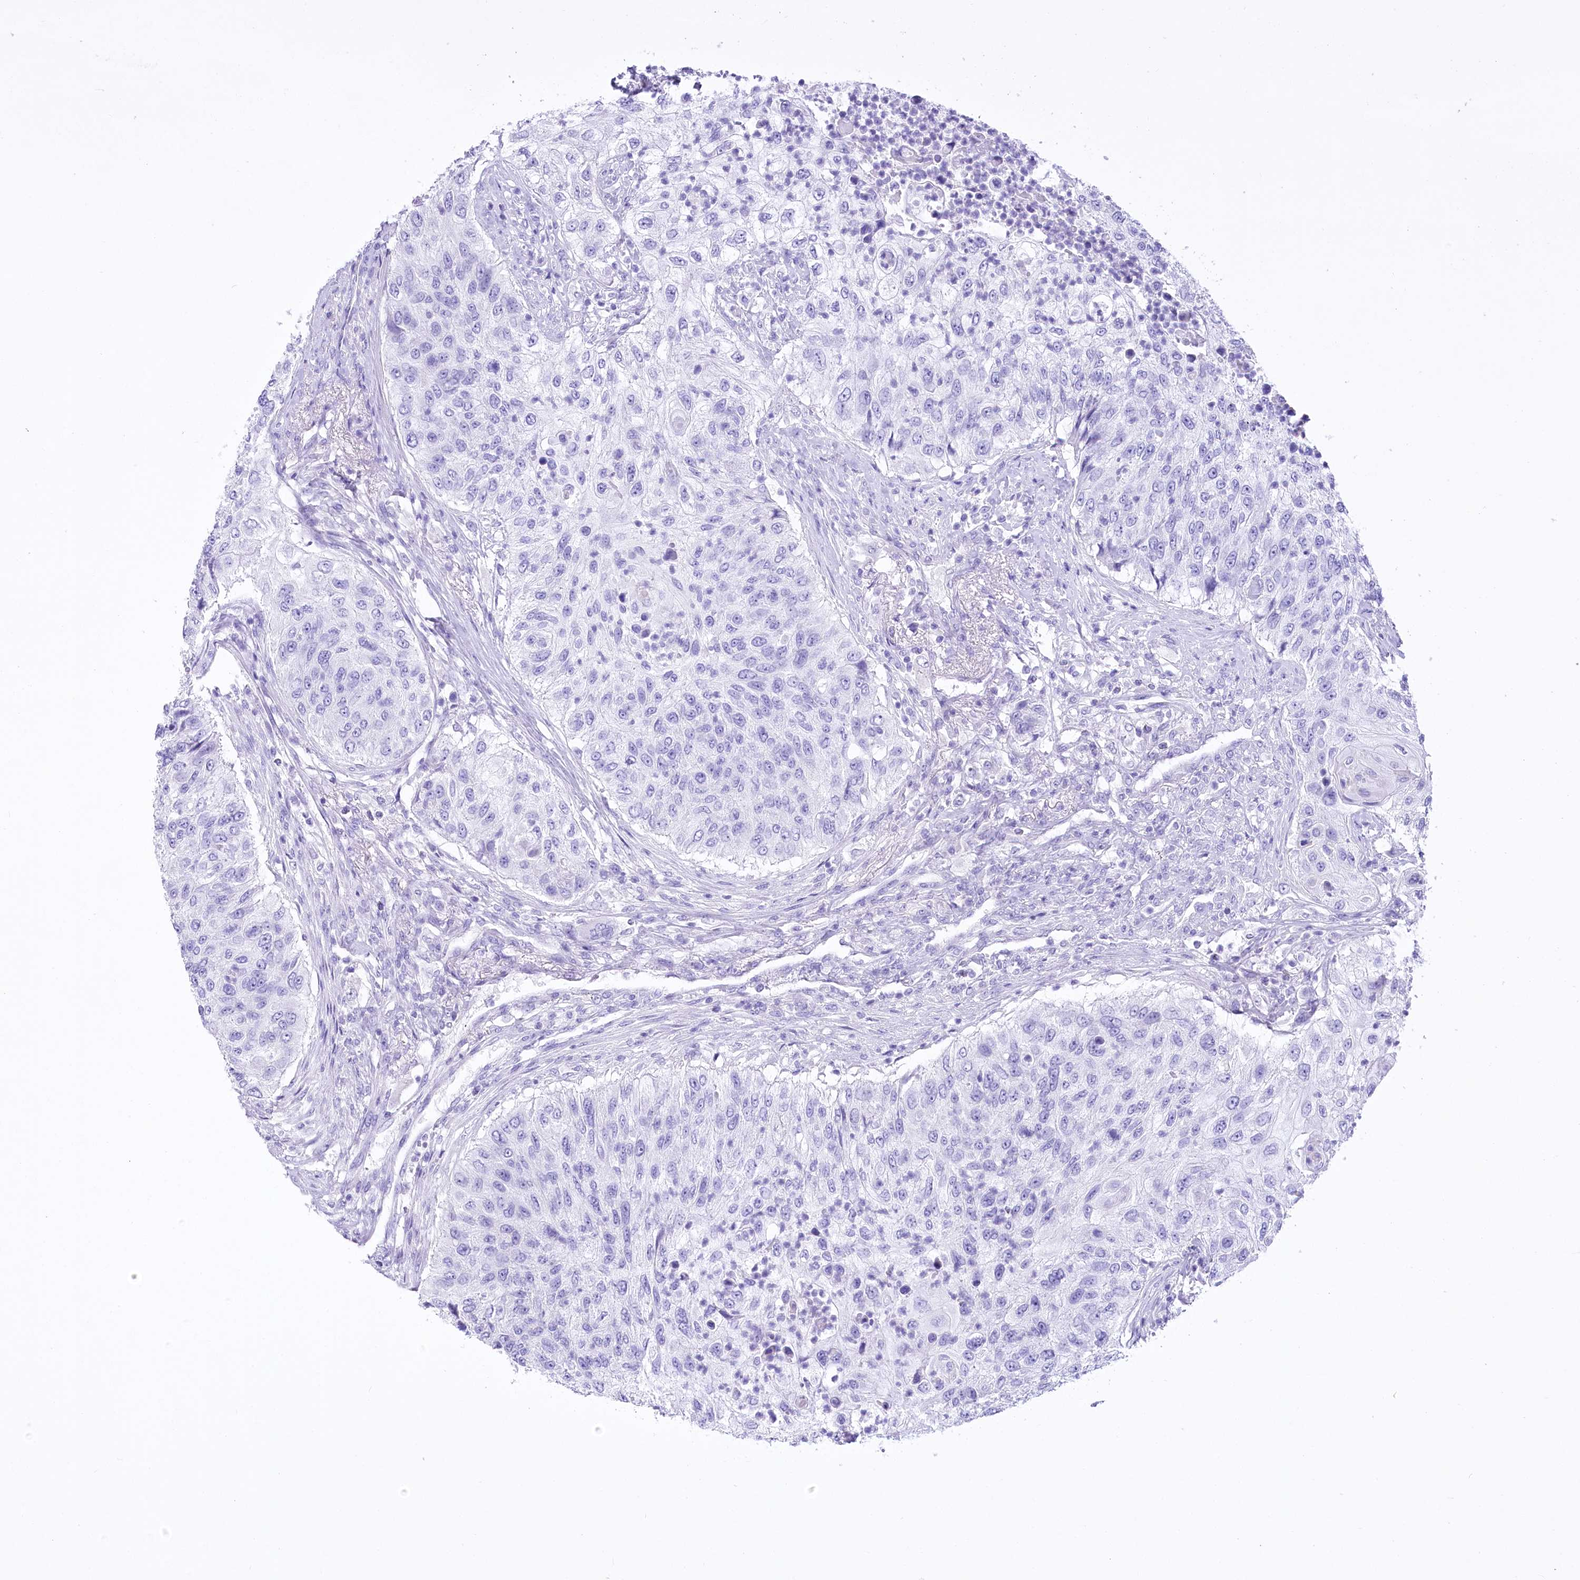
{"staining": {"intensity": "negative", "quantity": "none", "location": "none"}, "tissue": "urothelial cancer", "cell_type": "Tumor cells", "image_type": "cancer", "snomed": [{"axis": "morphology", "description": "Urothelial carcinoma, High grade"}, {"axis": "topography", "description": "Urinary bladder"}], "caption": "There is no significant positivity in tumor cells of urothelial cancer.", "gene": "PBLD", "patient": {"sex": "female", "age": 60}}